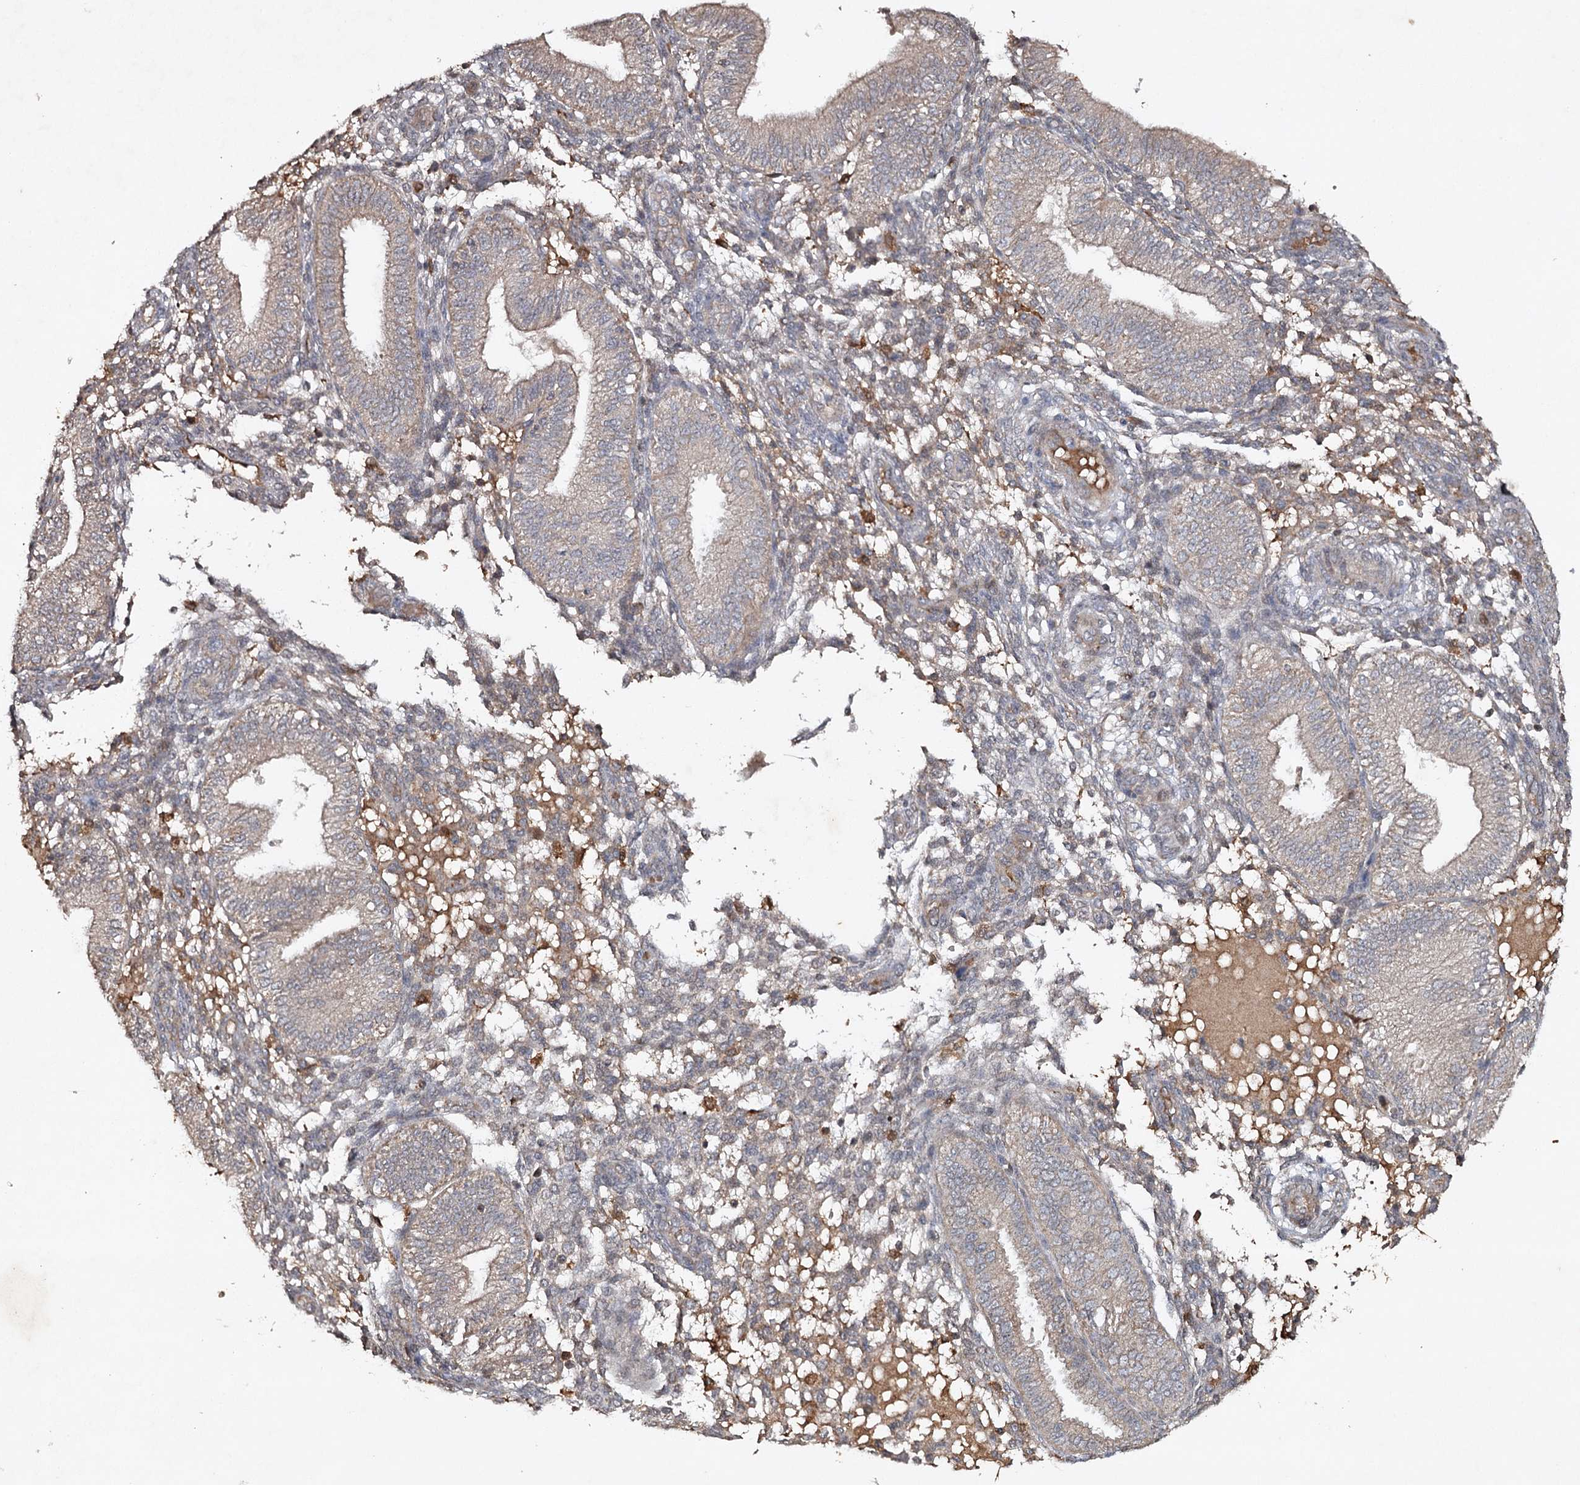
{"staining": {"intensity": "negative", "quantity": "none", "location": "none"}, "tissue": "endometrium", "cell_type": "Cells in endometrial stroma", "image_type": "normal", "snomed": [{"axis": "morphology", "description": "Normal tissue, NOS"}, {"axis": "topography", "description": "Endometrium"}], "caption": "Cells in endometrial stroma show no significant protein expression in unremarkable endometrium.", "gene": "CYP2B6", "patient": {"sex": "female", "age": 39}}